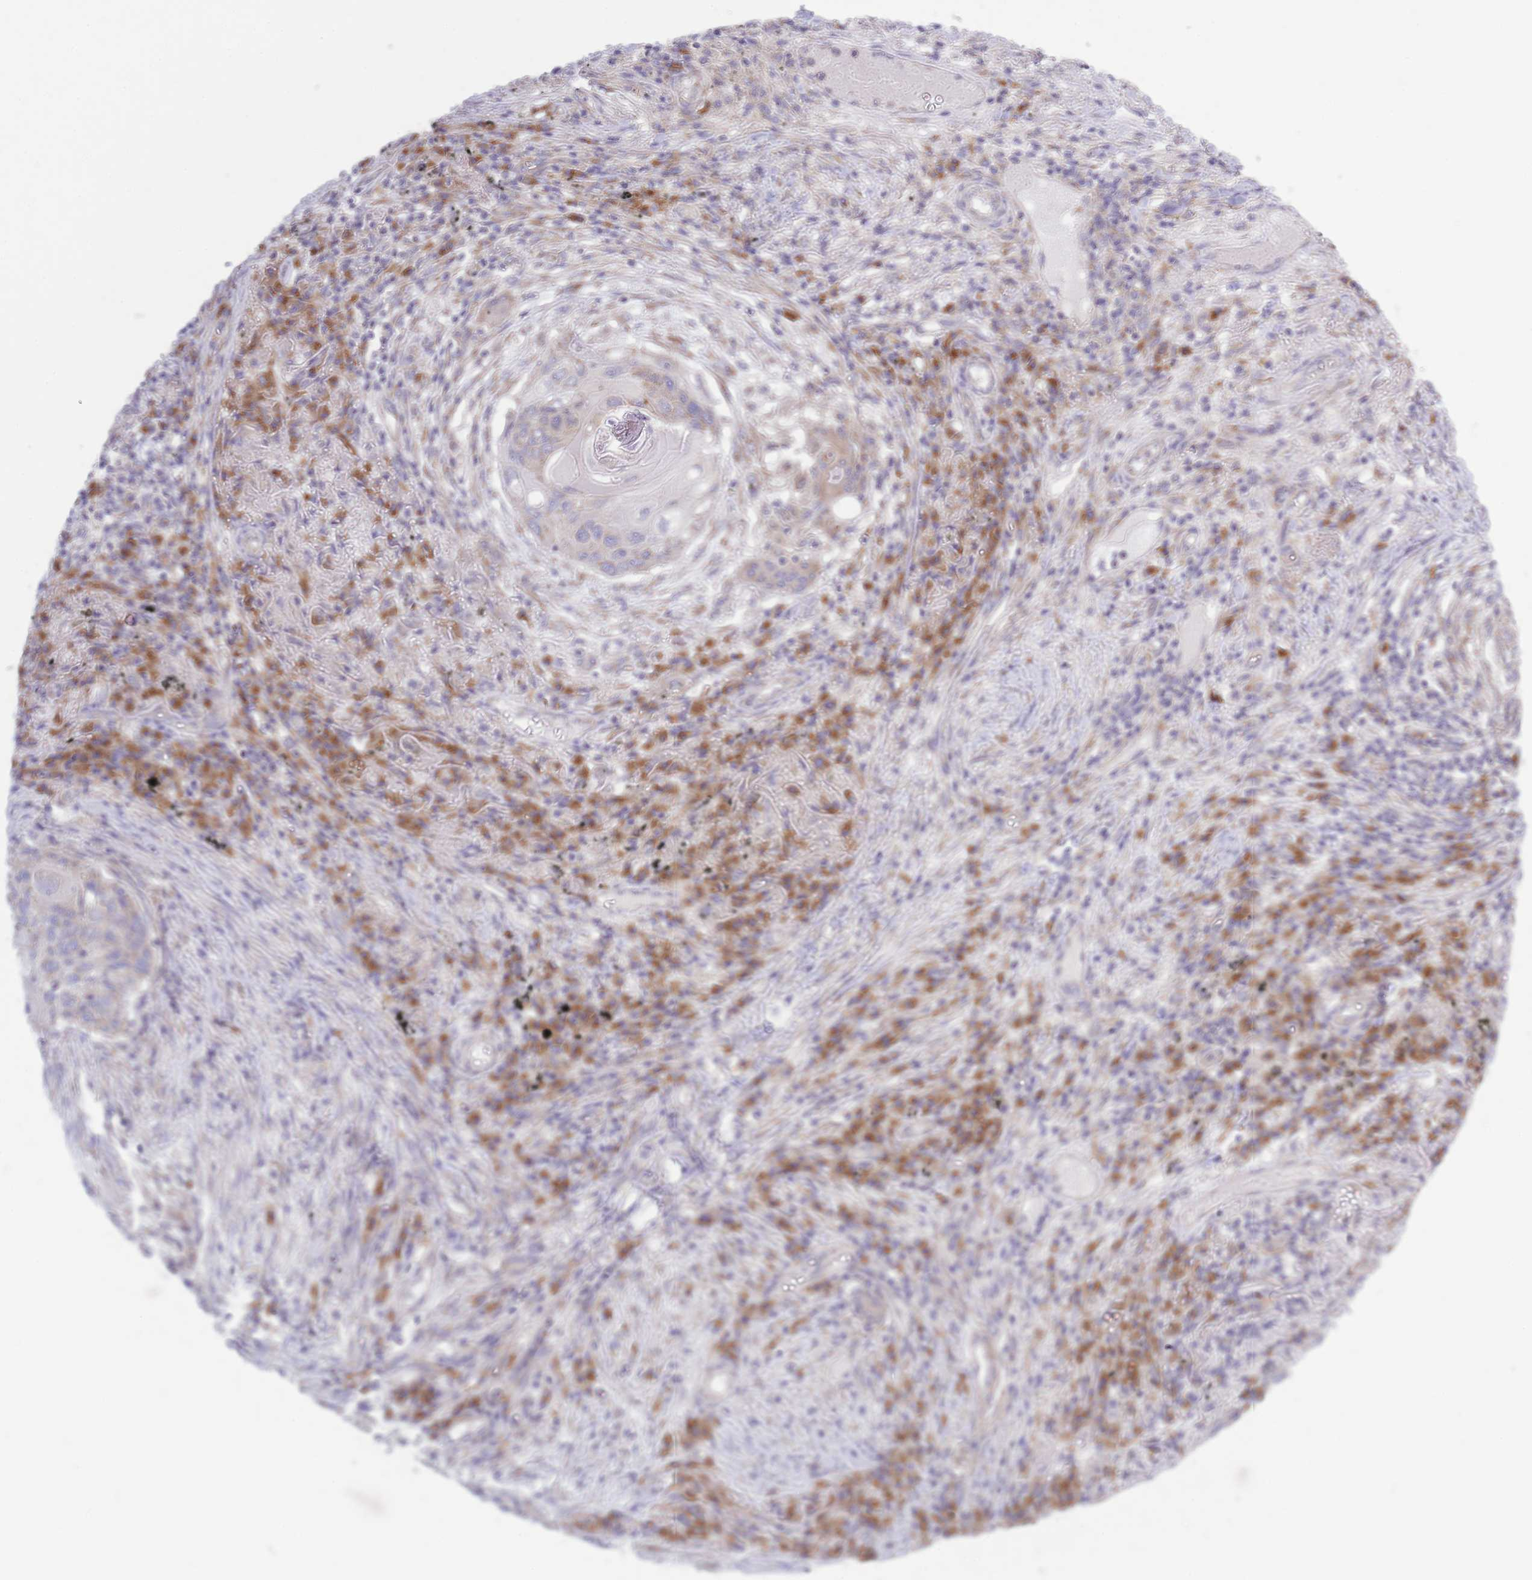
{"staining": {"intensity": "weak", "quantity": "<25%", "location": "cytoplasmic/membranous"}, "tissue": "lung cancer", "cell_type": "Tumor cells", "image_type": "cancer", "snomed": [{"axis": "morphology", "description": "Squamous cell carcinoma, NOS"}, {"axis": "topography", "description": "Lung"}], "caption": "Protein analysis of lung squamous cell carcinoma reveals no significant positivity in tumor cells.", "gene": "COPG2", "patient": {"sex": "female", "age": 63}}